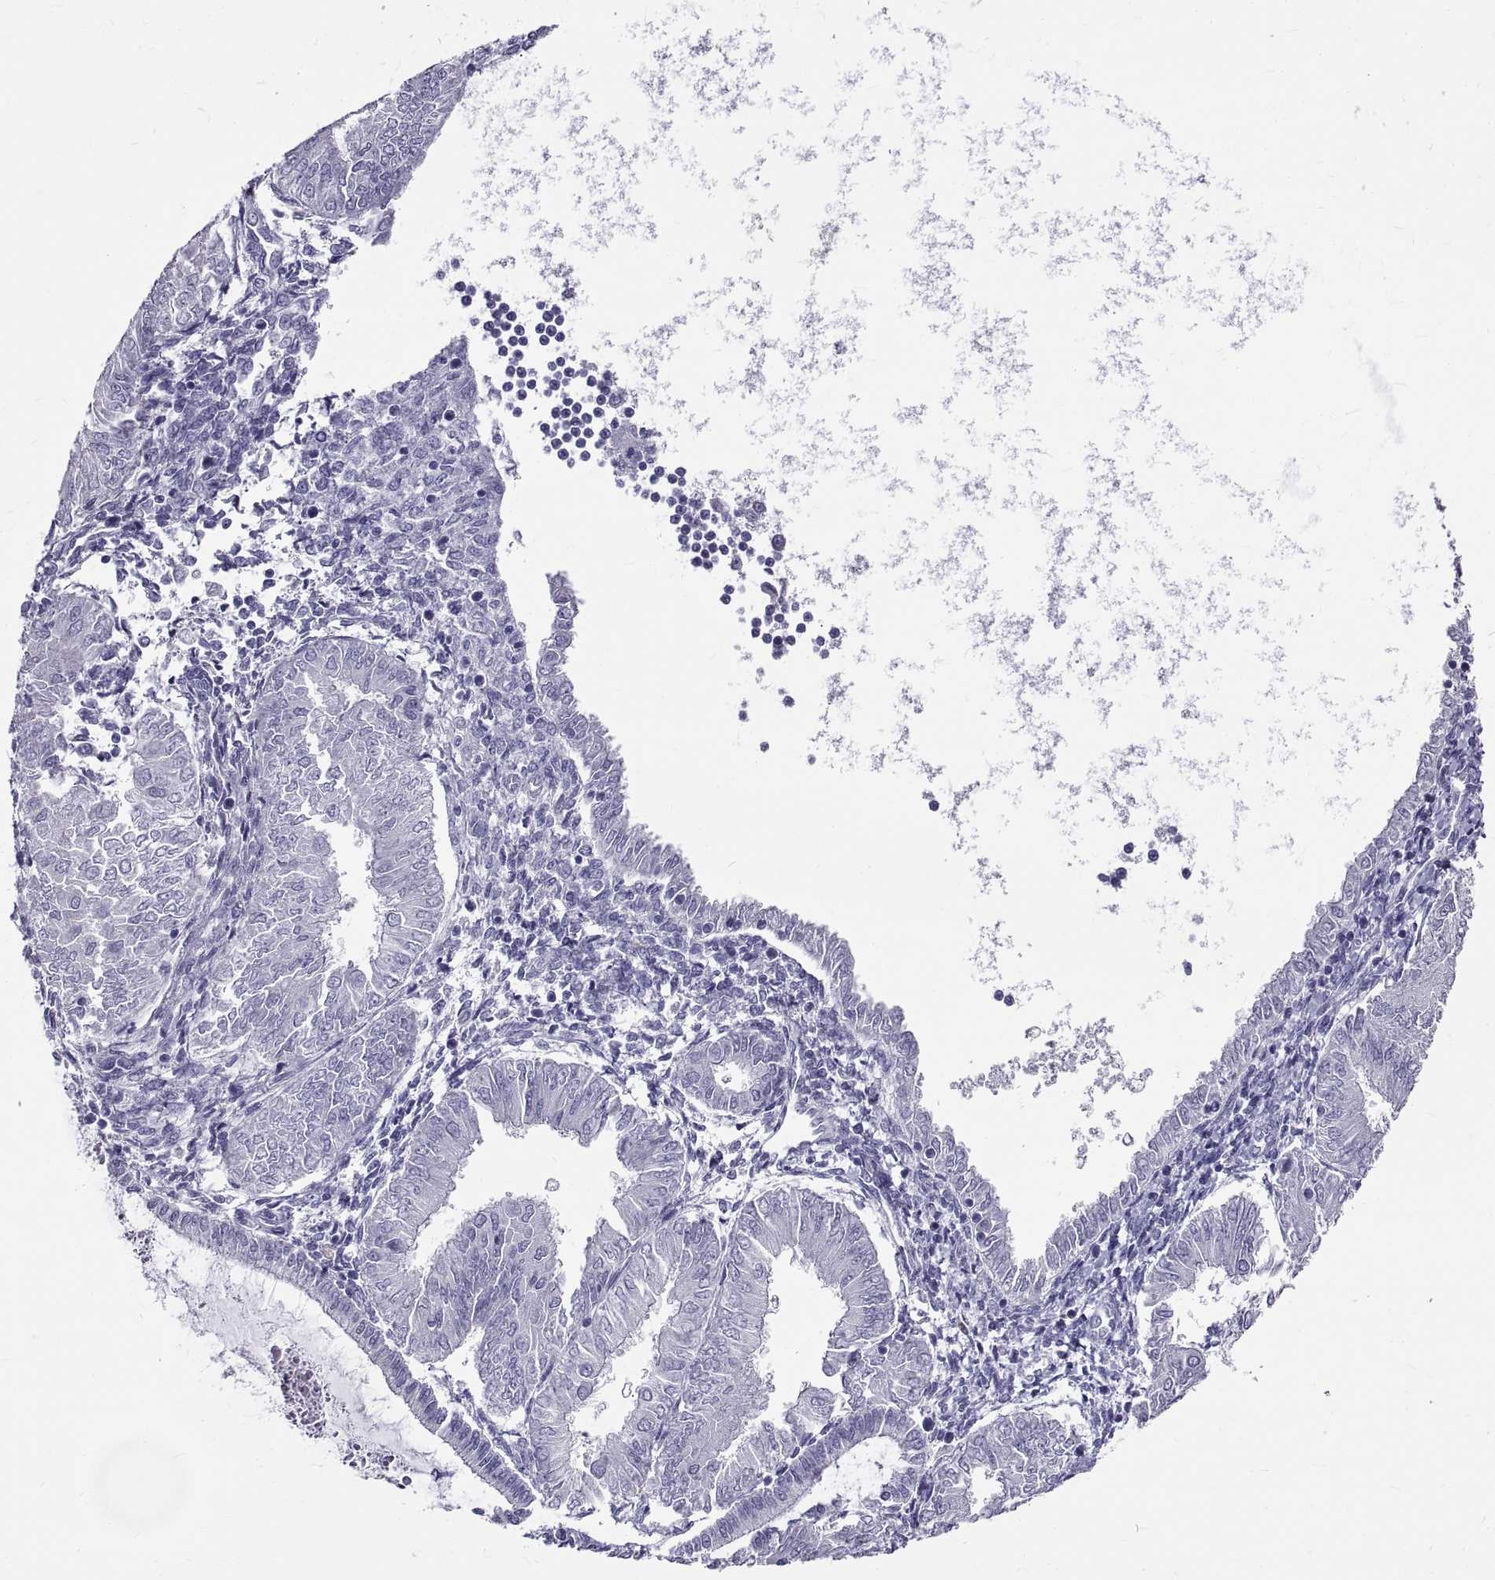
{"staining": {"intensity": "negative", "quantity": "none", "location": "none"}, "tissue": "endometrial cancer", "cell_type": "Tumor cells", "image_type": "cancer", "snomed": [{"axis": "morphology", "description": "Adenocarcinoma, NOS"}, {"axis": "topography", "description": "Endometrium"}], "caption": "This photomicrograph is of endometrial cancer stained with immunohistochemistry to label a protein in brown with the nuclei are counter-stained blue. There is no expression in tumor cells.", "gene": "GNG12", "patient": {"sex": "female", "age": 53}}